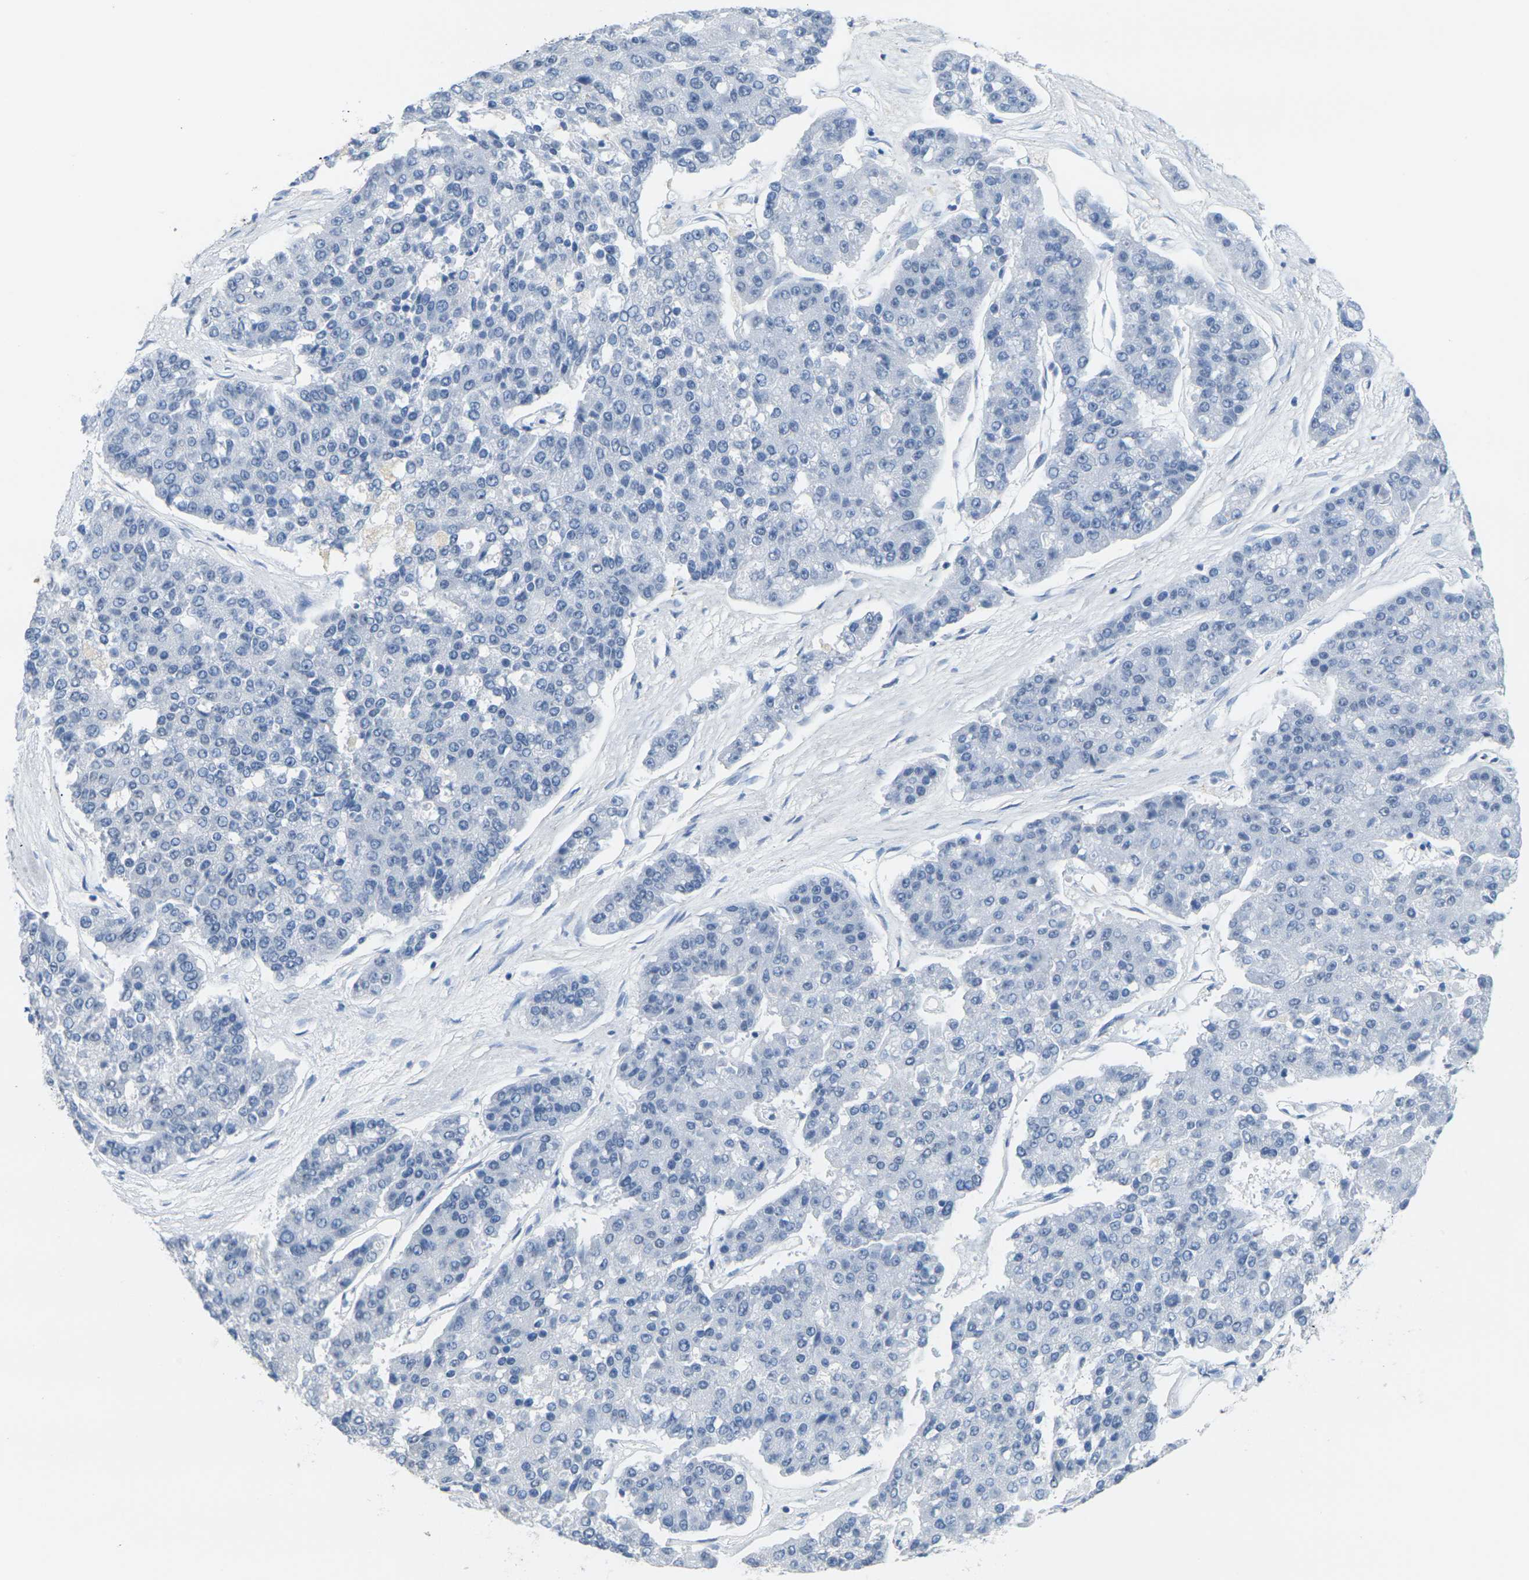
{"staining": {"intensity": "negative", "quantity": "none", "location": "none"}, "tissue": "pancreatic cancer", "cell_type": "Tumor cells", "image_type": "cancer", "snomed": [{"axis": "morphology", "description": "Adenocarcinoma, NOS"}, {"axis": "topography", "description": "Pancreas"}], "caption": "The image displays no significant expression in tumor cells of adenocarcinoma (pancreatic).", "gene": "CTAG1A", "patient": {"sex": "male", "age": 50}}